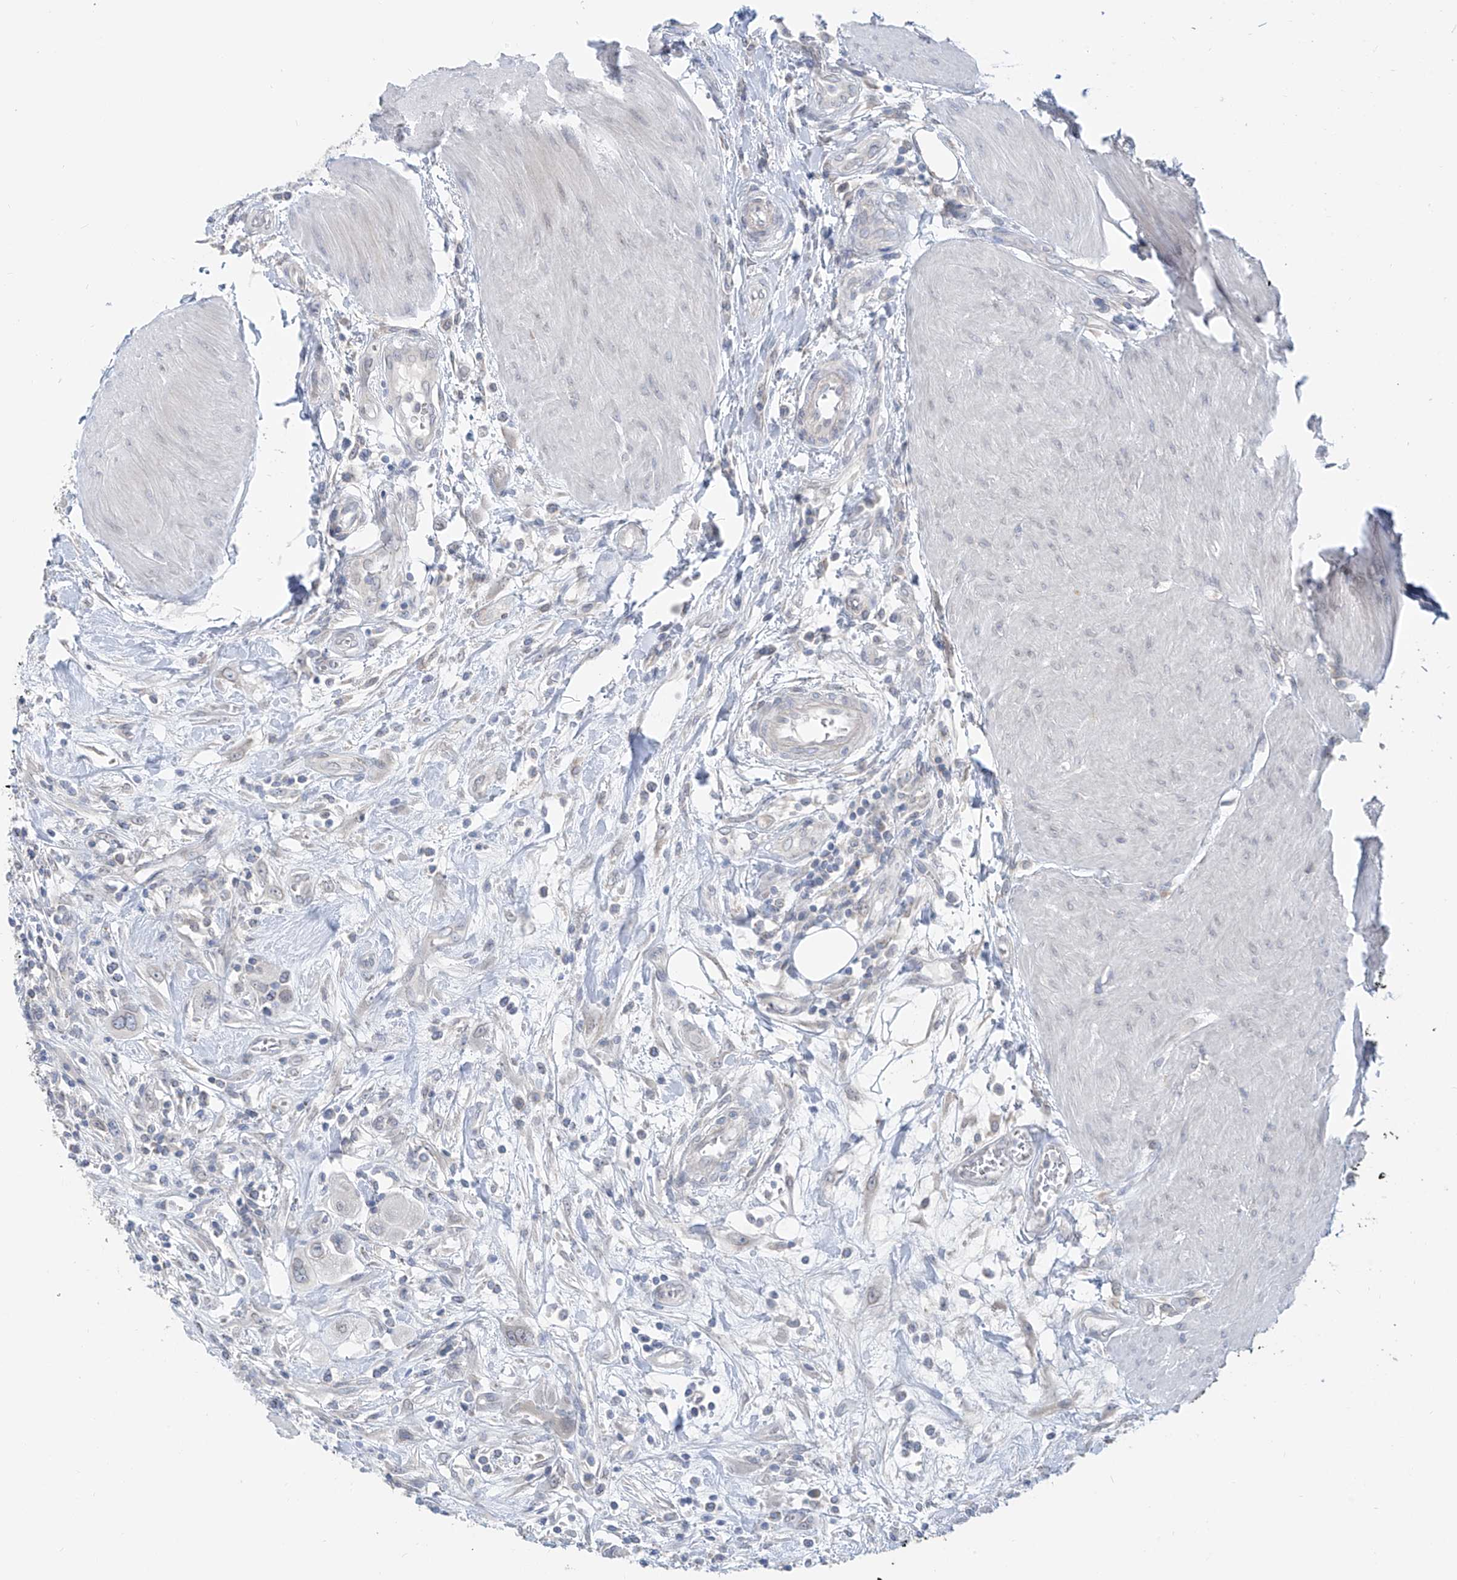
{"staining": {"intensity": "weak", "quantity": "<25%", "location": "cytoplasmic/membranous,nuclear"}, "tissue": "urothelial cancer", "cell_type": "Tumor cells", "image_type": "cancer", "snomed": [{"axis": "morphology", "description": "Urothelial carcinoma, High grade"}, {"axis": "topography", "description": "Urinary bladder"}], "caption": "High-grade urothelial carcinoma was stained to show a protein in brown. There is no significant staining in tumor cells.", "gene": "KRTAP25-1", "patient": {"sex": "male", "age": 50}}